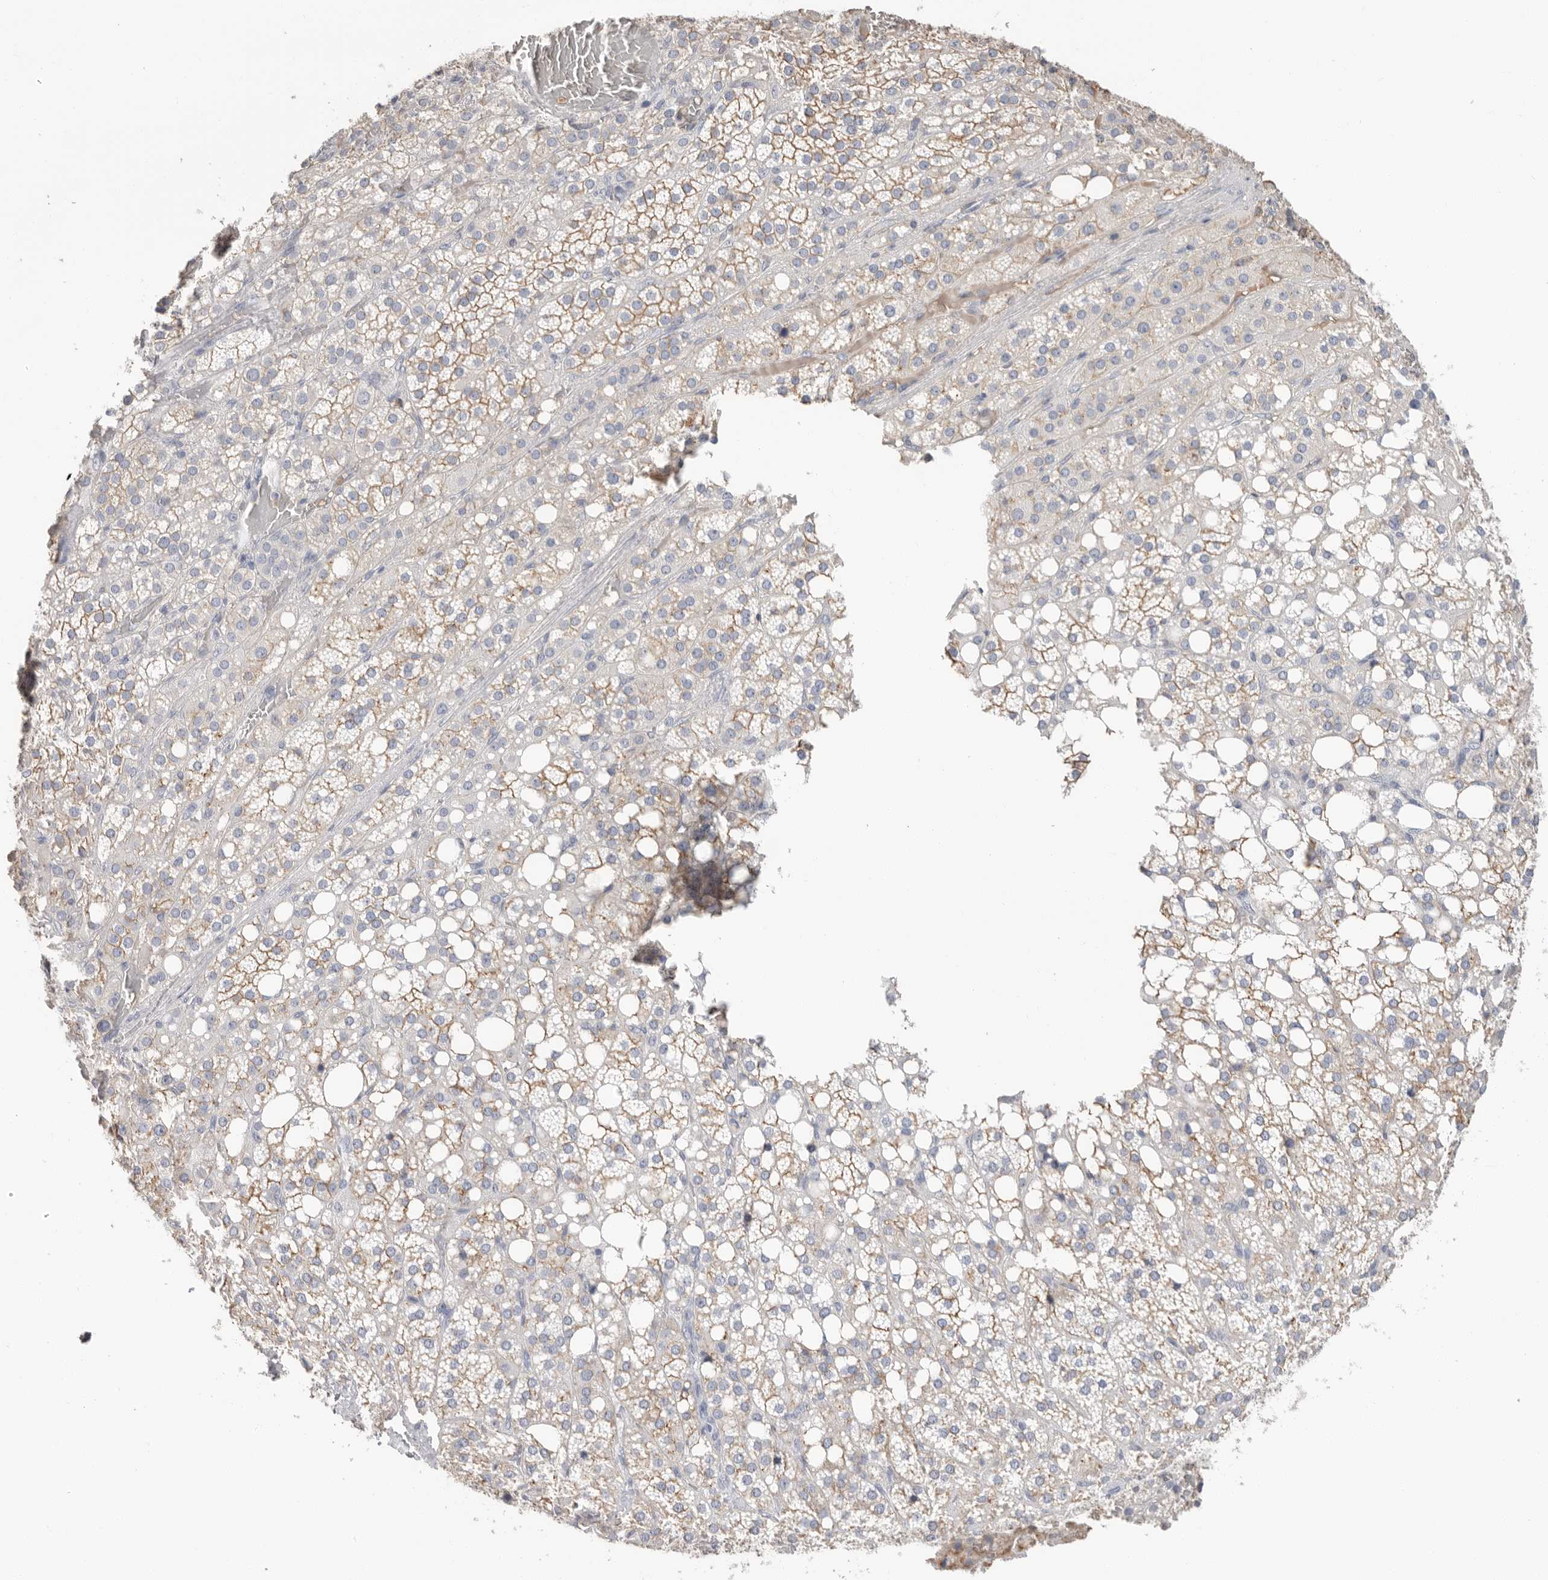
{"staining": {"intensity": "moderate", "quantity": "<25%", "location": "cytoplasmic/membranous"}, "tissue": "adrenal gland", "cell_type": "Glandular cells", "image_type": "normal", "snomed": [{"axis": "morphology", "description": "Normal tissue, NOS"}, {"axis": "topography", "description": "Adrenal gland"}], "caption": "A low amount of moderate cytoplasmic/membranous positivity is appreciated in approximately <25% of glandular cells in unremarkable adrenal gland.", "gene": "APOA2", "patient": {"sex": "female", "age": 59}}